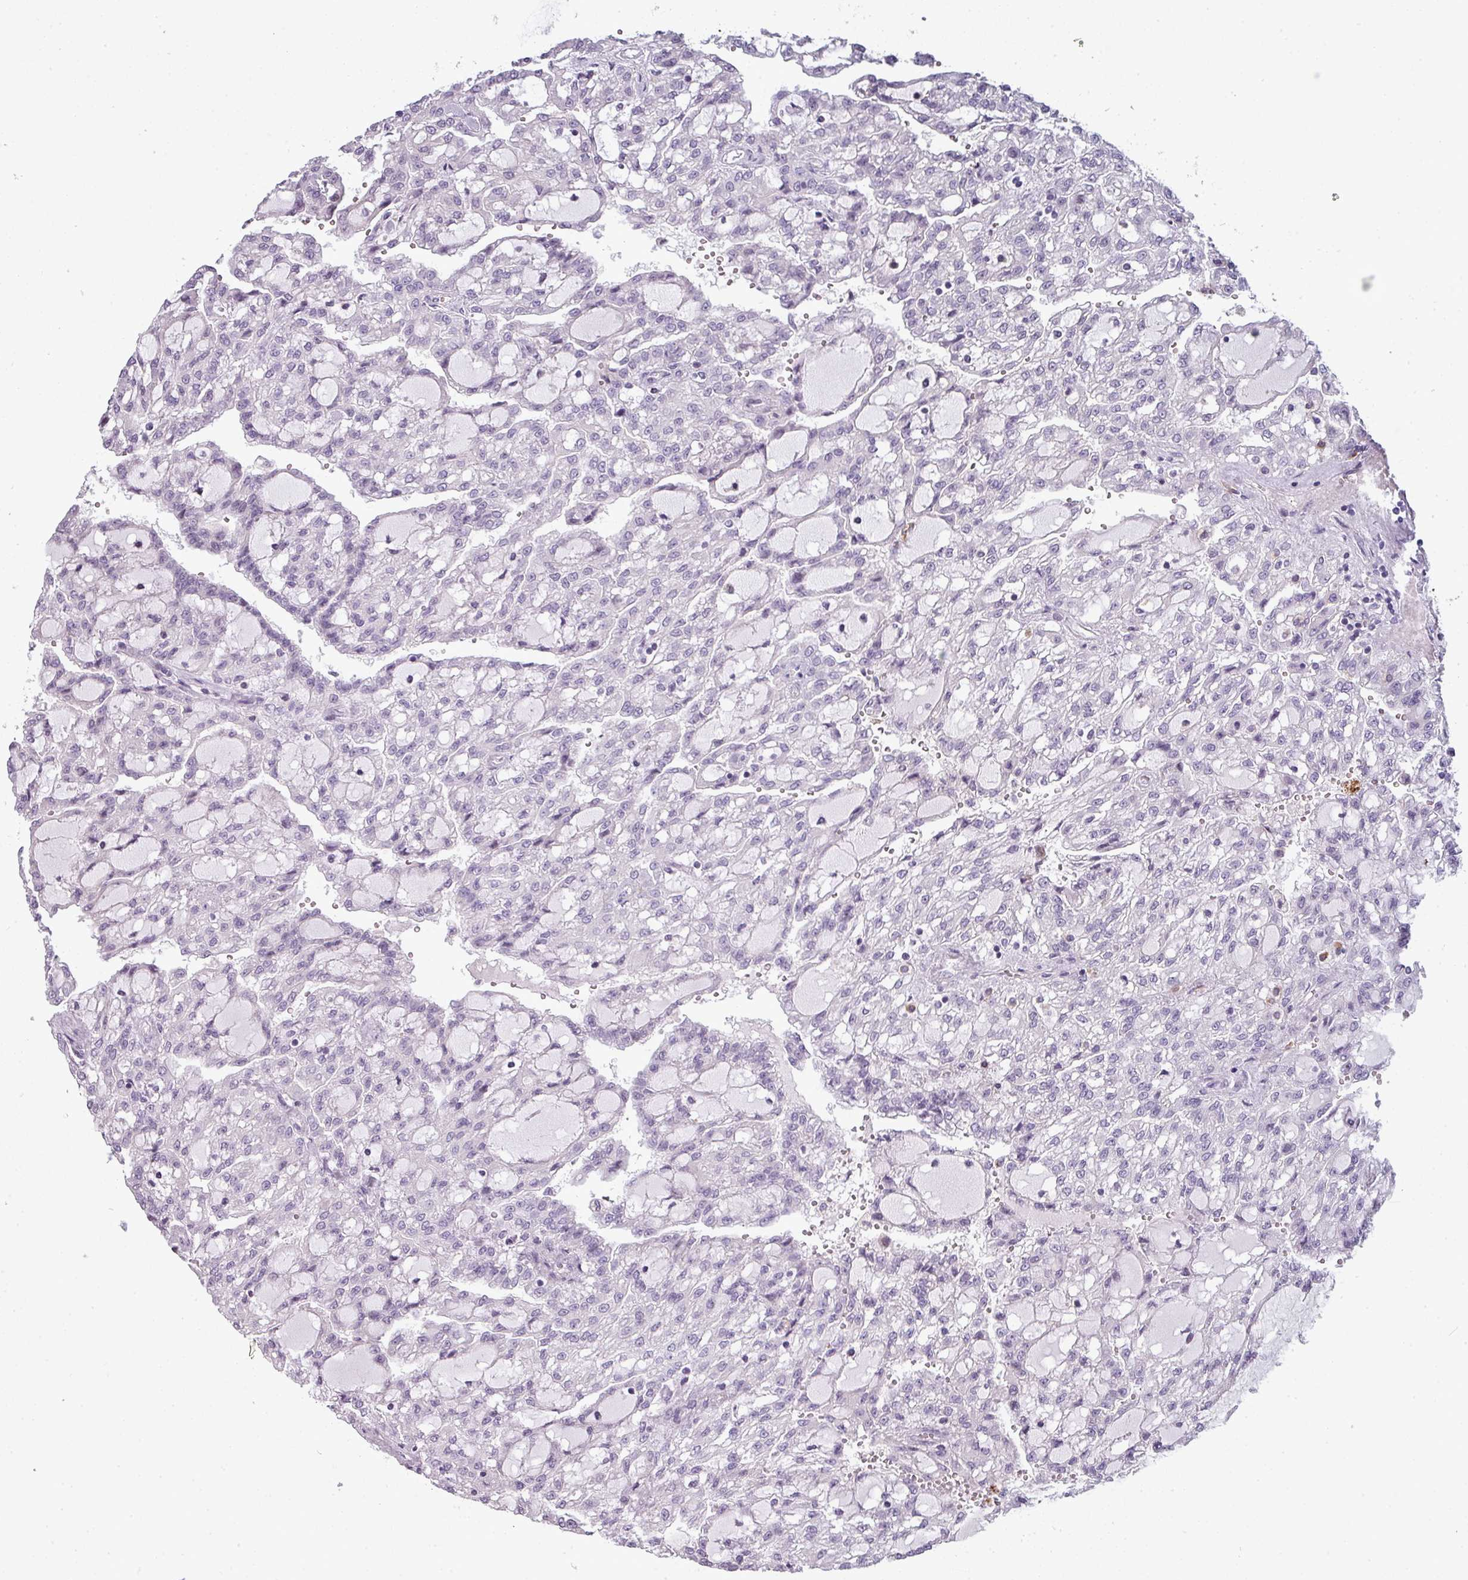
{"staining": {"intensity": "negative", "quantity": "none", "location": "none"}, "tissue": "renal cancer", "cell_type": "Tumor cells", "image_type": "cancer", "snomed": [{"axis": "morphology", "description": "Adenocarcinoma, NOS"}, {"axis": "topography", "description": "Kidney"}], "caption": "Human adenocarcinoma (renal) stained for a protein using IHC demonstrates no positivity in tumor cells.", "gene": "TMEFF1", "patient": {"sex": "male", "age": 63}}